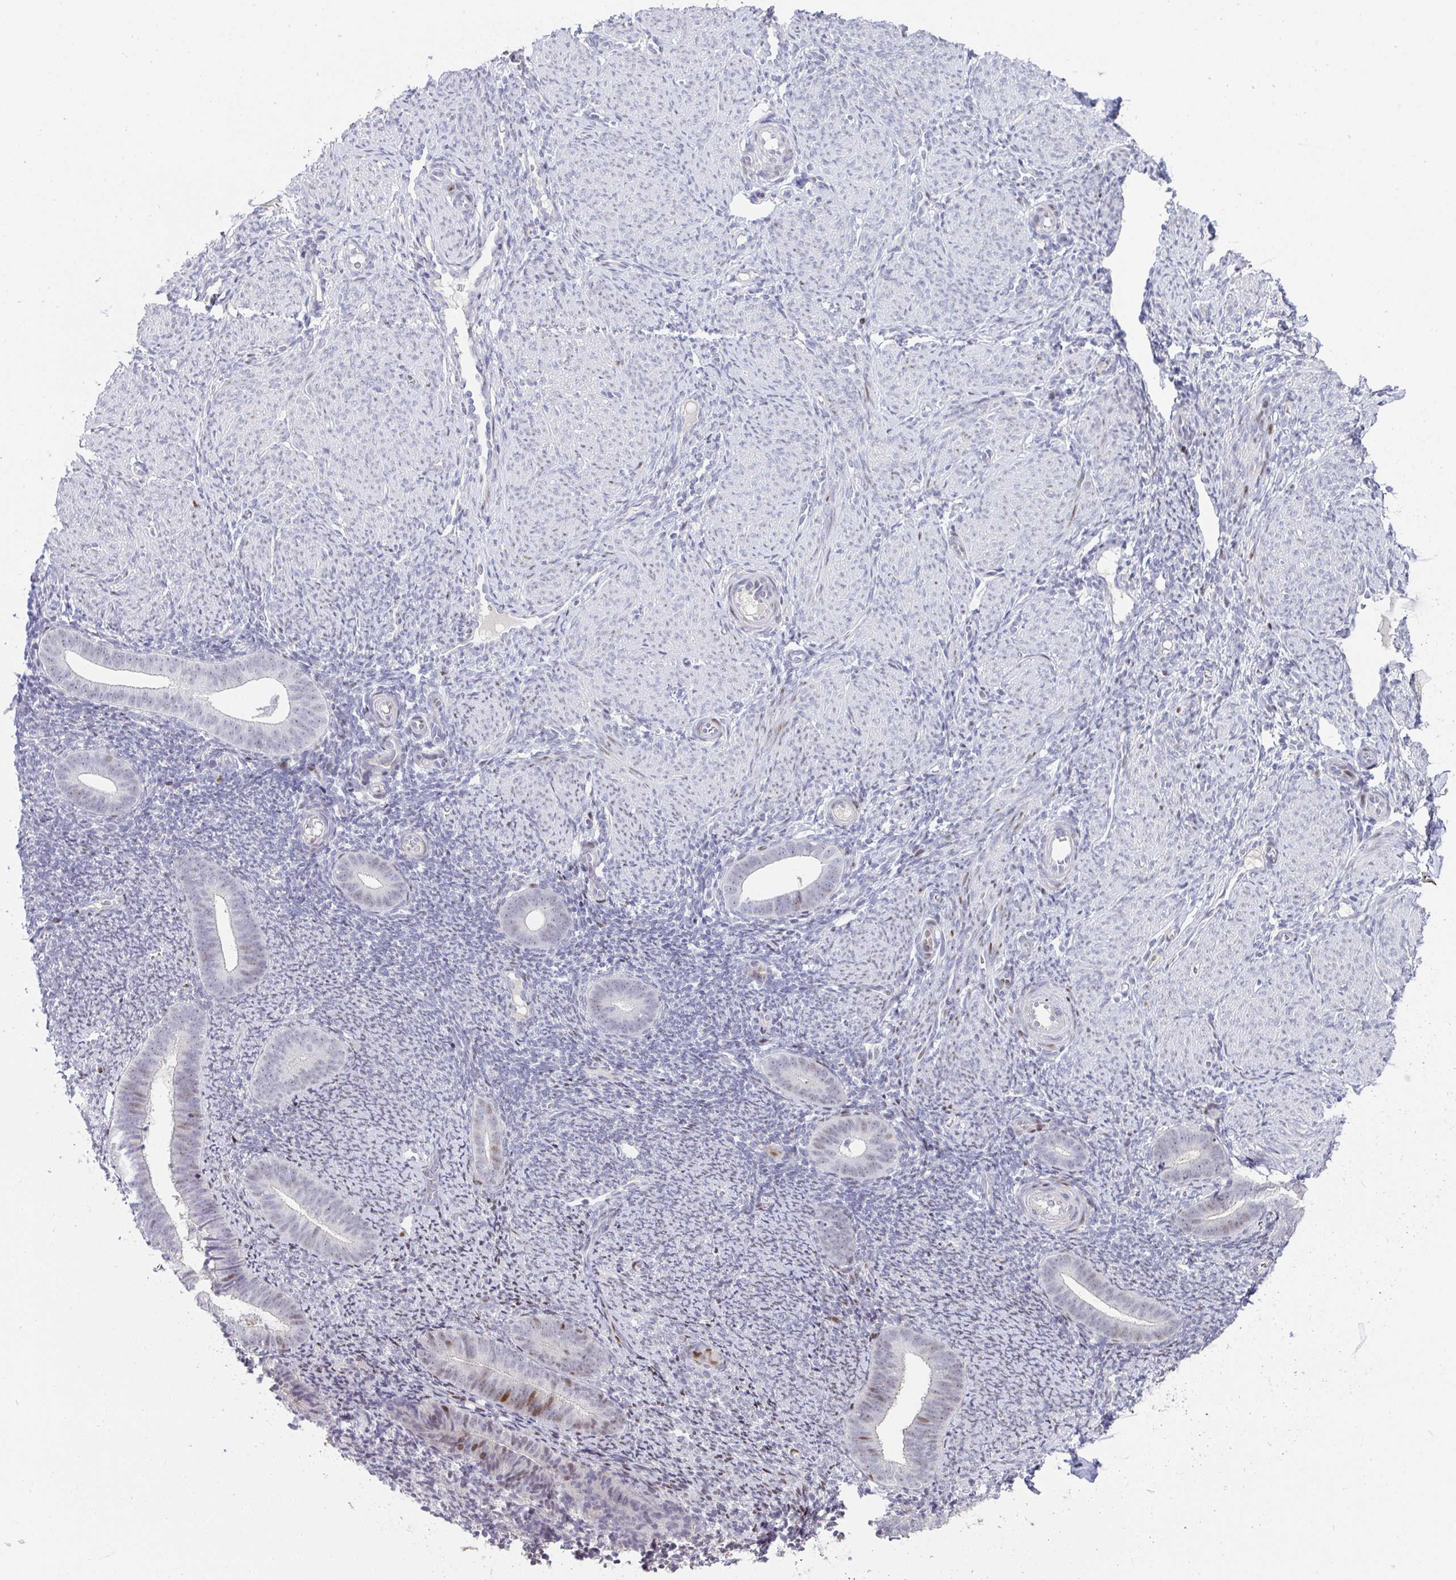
{"staining": {"intensity": "moderate", "quantity": "<25%", "location": "nuclear"}, "tissue": "endometrium", "cell_type": "Cells in endometrial stroma", "image_type": "normal", "snomed": [{"axis": "morphology", "description": "Normal tissue, NOS"}, {"axis": "topography", "description": "Endometrium"}], "caption": "Immunohistochemical staining of unremarkable human endometrium exhibits low levels of moderate nuclear expression in about <25% of cells in endometrial stroma. (Stains: DAB in brown, nuclei in blue, Microscopy: brightfield microscopy at high magnification).", "gene": "GALNT16", "patient": {"sex": "female", "age": 39}}